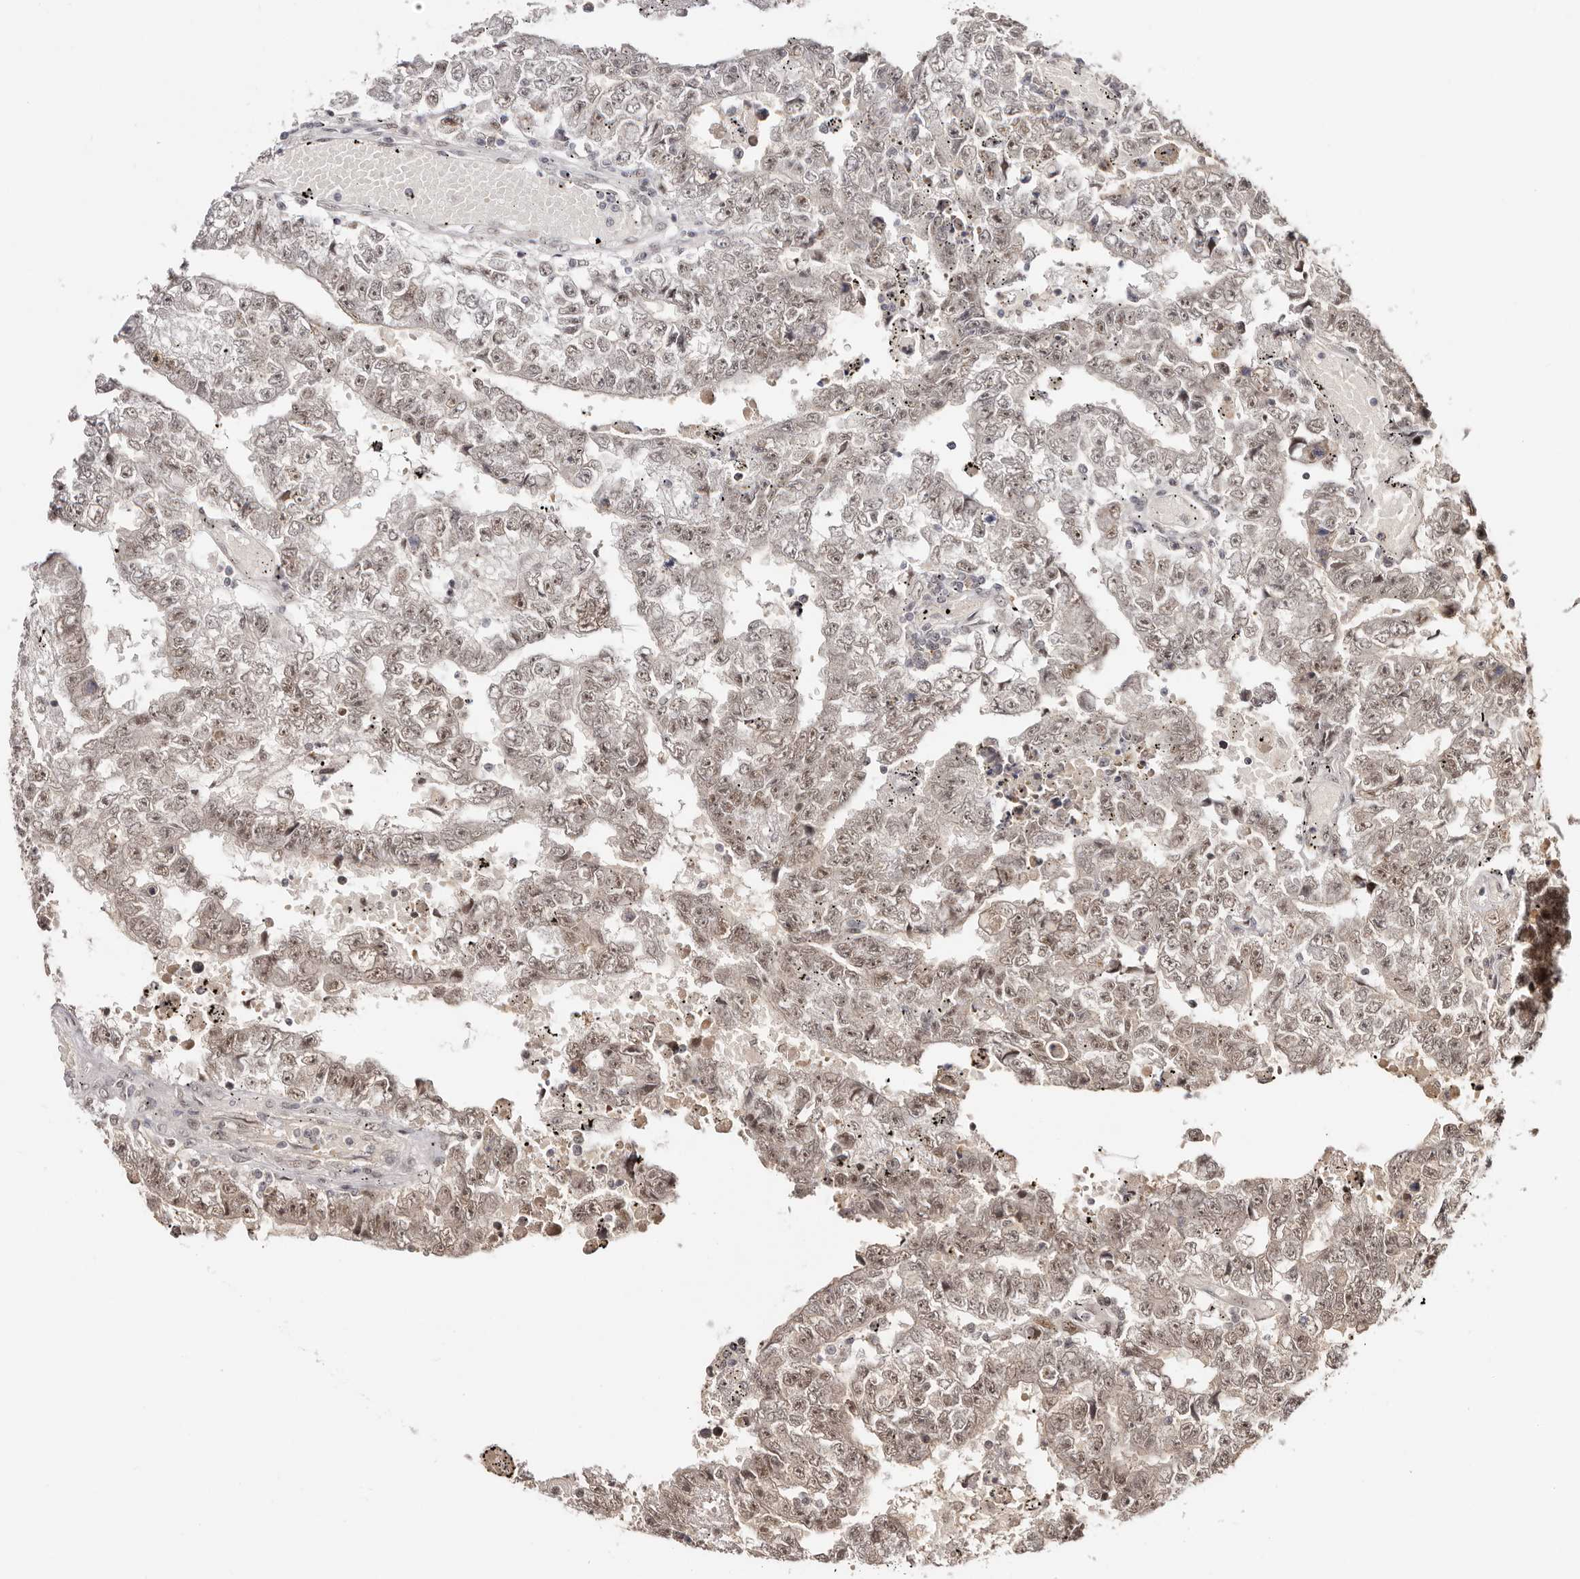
{"staining": {"intensity": "weak", "quantity": ">75%", "location": "nuclear"}, "tissue": "testis cancer", "cell_type": "Tumor cells", "image_type": "cancer", "snomed": [{"axis": "morphology", "description": "Carcinoma, Embryonal, NOS"}, {"axis": "topography", "description": "Testis"}], "caption": "The photomicrograph displays a brown stain indicating the presence of a protein in the nuclear of tumor cells in testis embryonal carcinoma.", "gene": "MED8", "patient": {"sex": "male", "age": 25}}